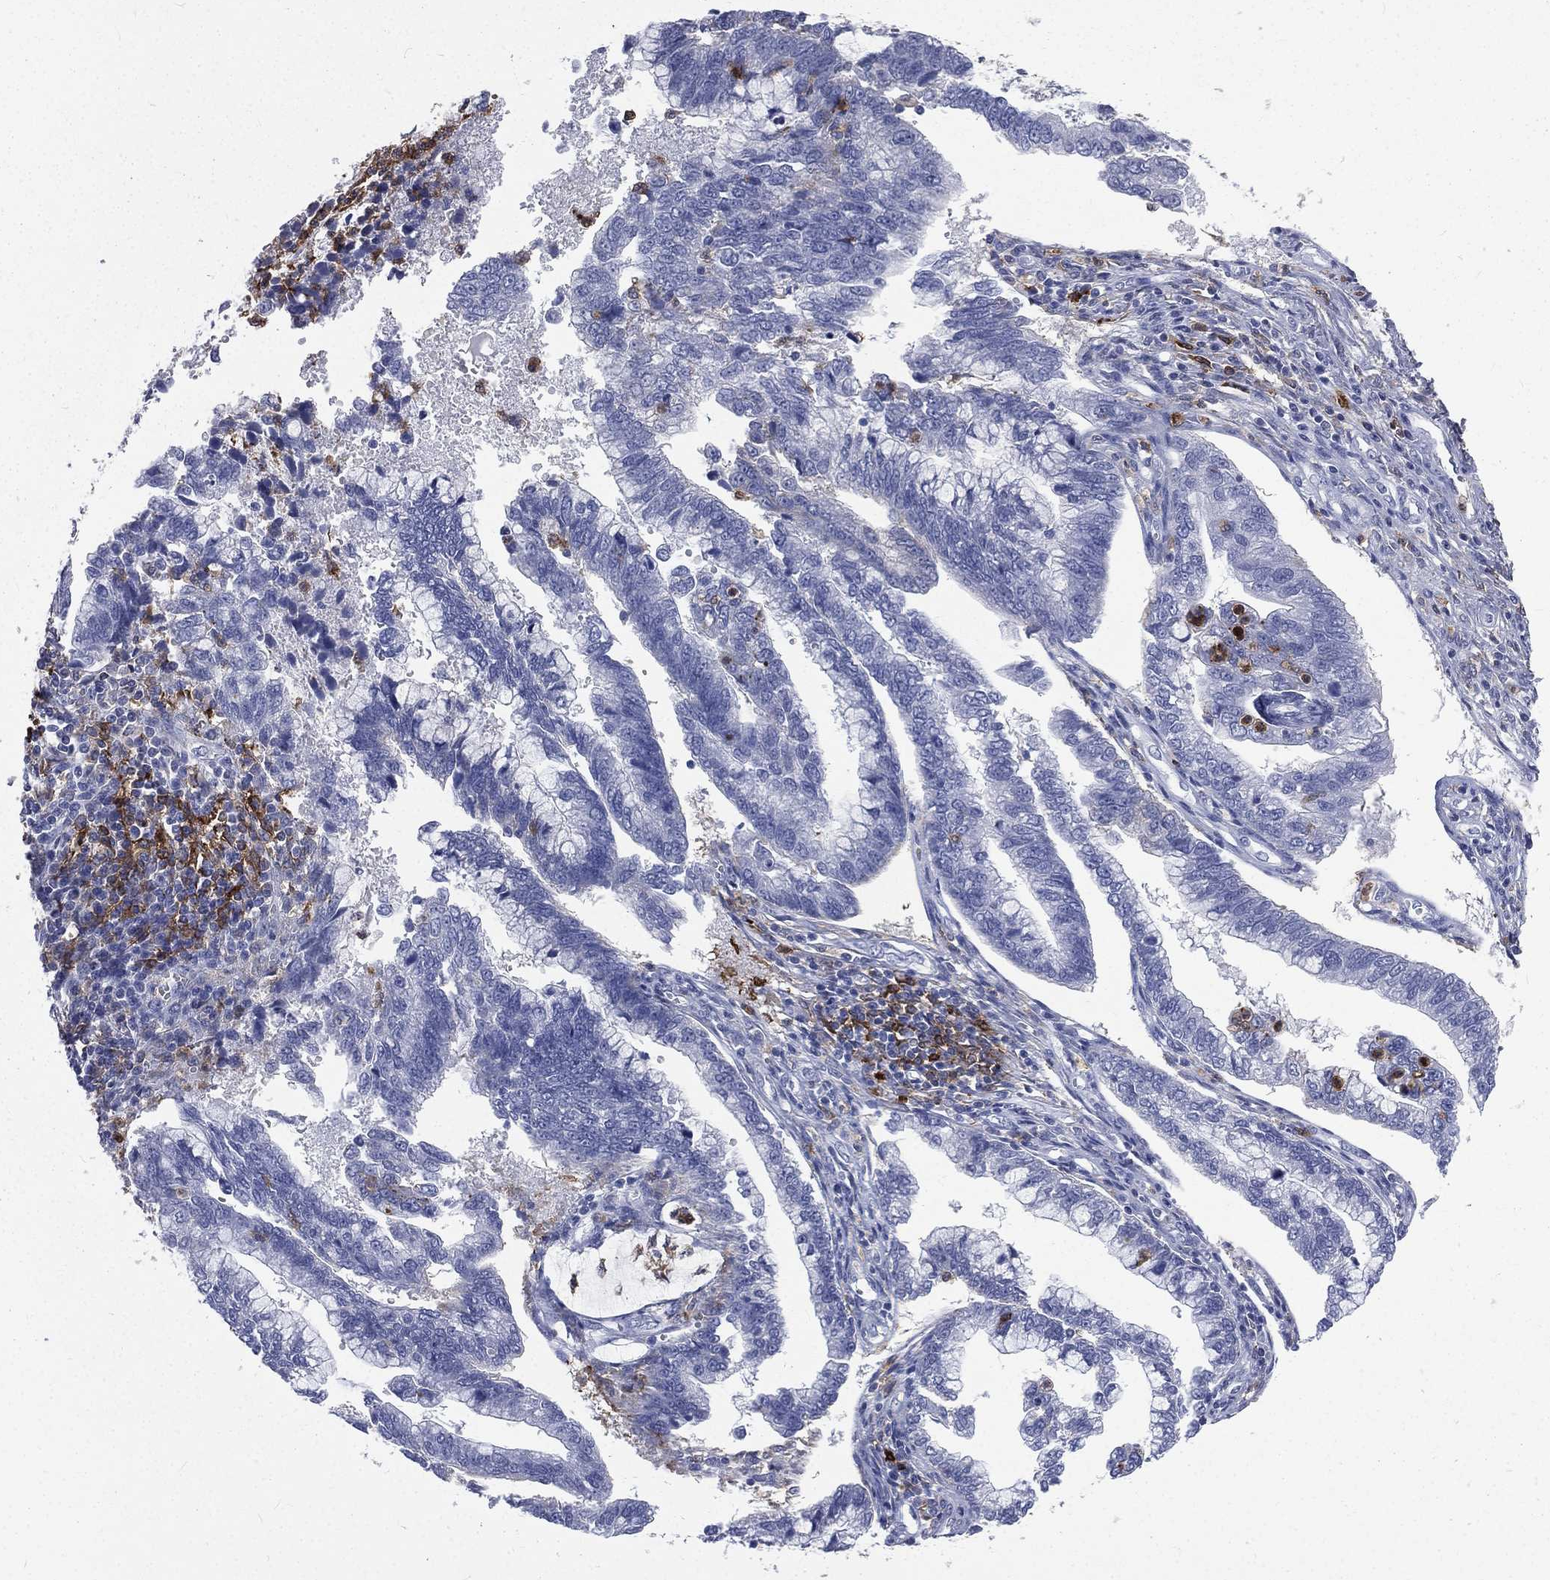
{"staining": {"intensity": "negative", "quantity": "none", "location": "none"}, "tissue": "cervical cancer", "cell_type": "Tumor cells", "image_type": "cancer", "snomed": [{"axis": "morphology", "description": "Adenocarcinoma, NOS"}, {"axis": "topography", "description": "Cervix"}], "caption": "Tumor cells are negative for brown protein staining in adenocarcinoma (cervical). (IHC, brightfield microscopy, high magnification).", "gene": "BASP1", "patient": {"sex": "female", "age": 44}}